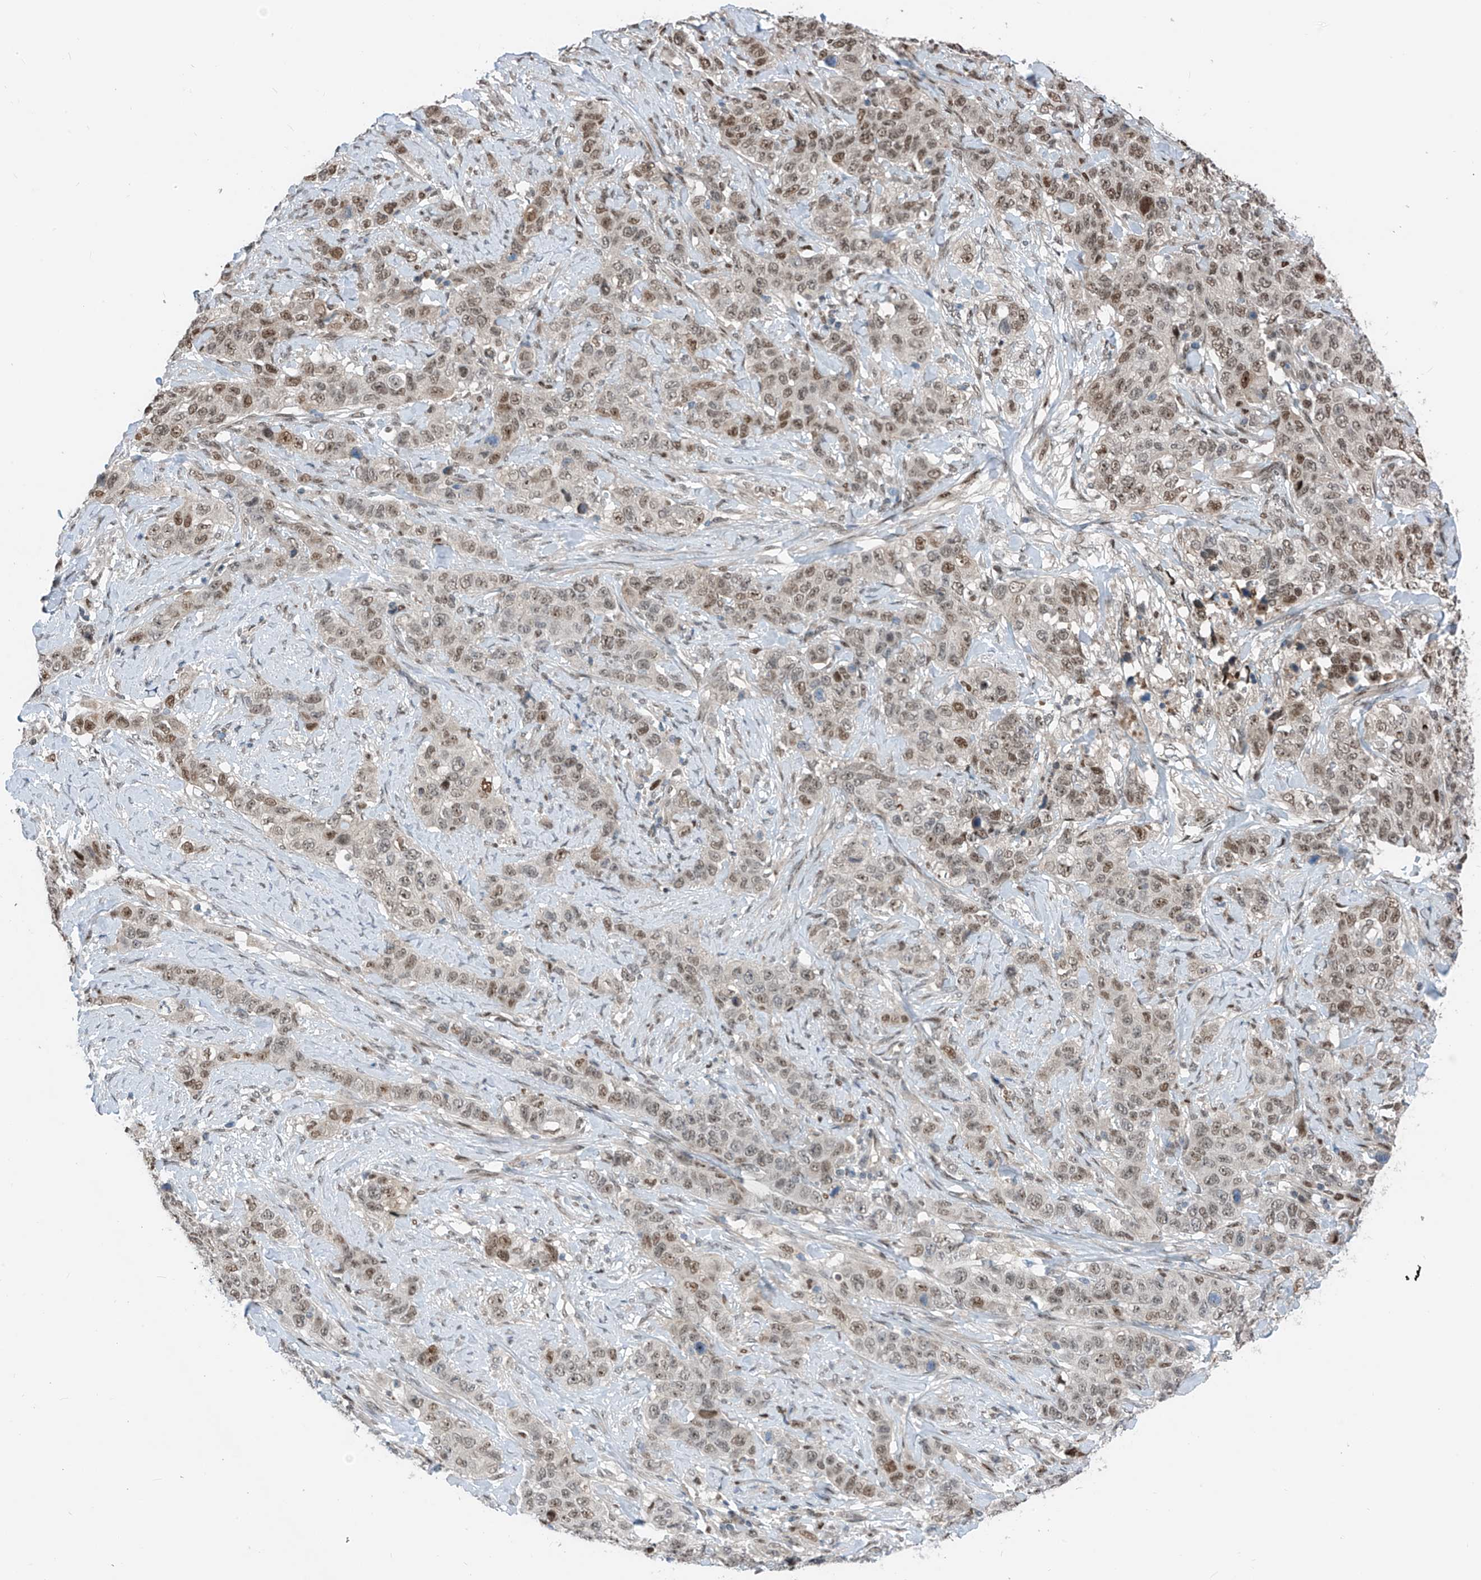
{"staining": {"intensity": "weak", "quantity": ">75%", "location": "nuclear"}, "tissue": "stomach cancer", "cell_type": "Tumor cells", "image_type": "cancer", "snomed": [{"axis": "morphology", "description": "Adenocarcinoma, NOS"}, {"axis": "topography", "description": "Stomach"}], "caption": "Stomach cancer (adenocarcinoma) stained for a protein shows weak nuclear positivity in tumor cells.", "gene": "RBP7", "patient": {"sex": "male", "age": 48}}